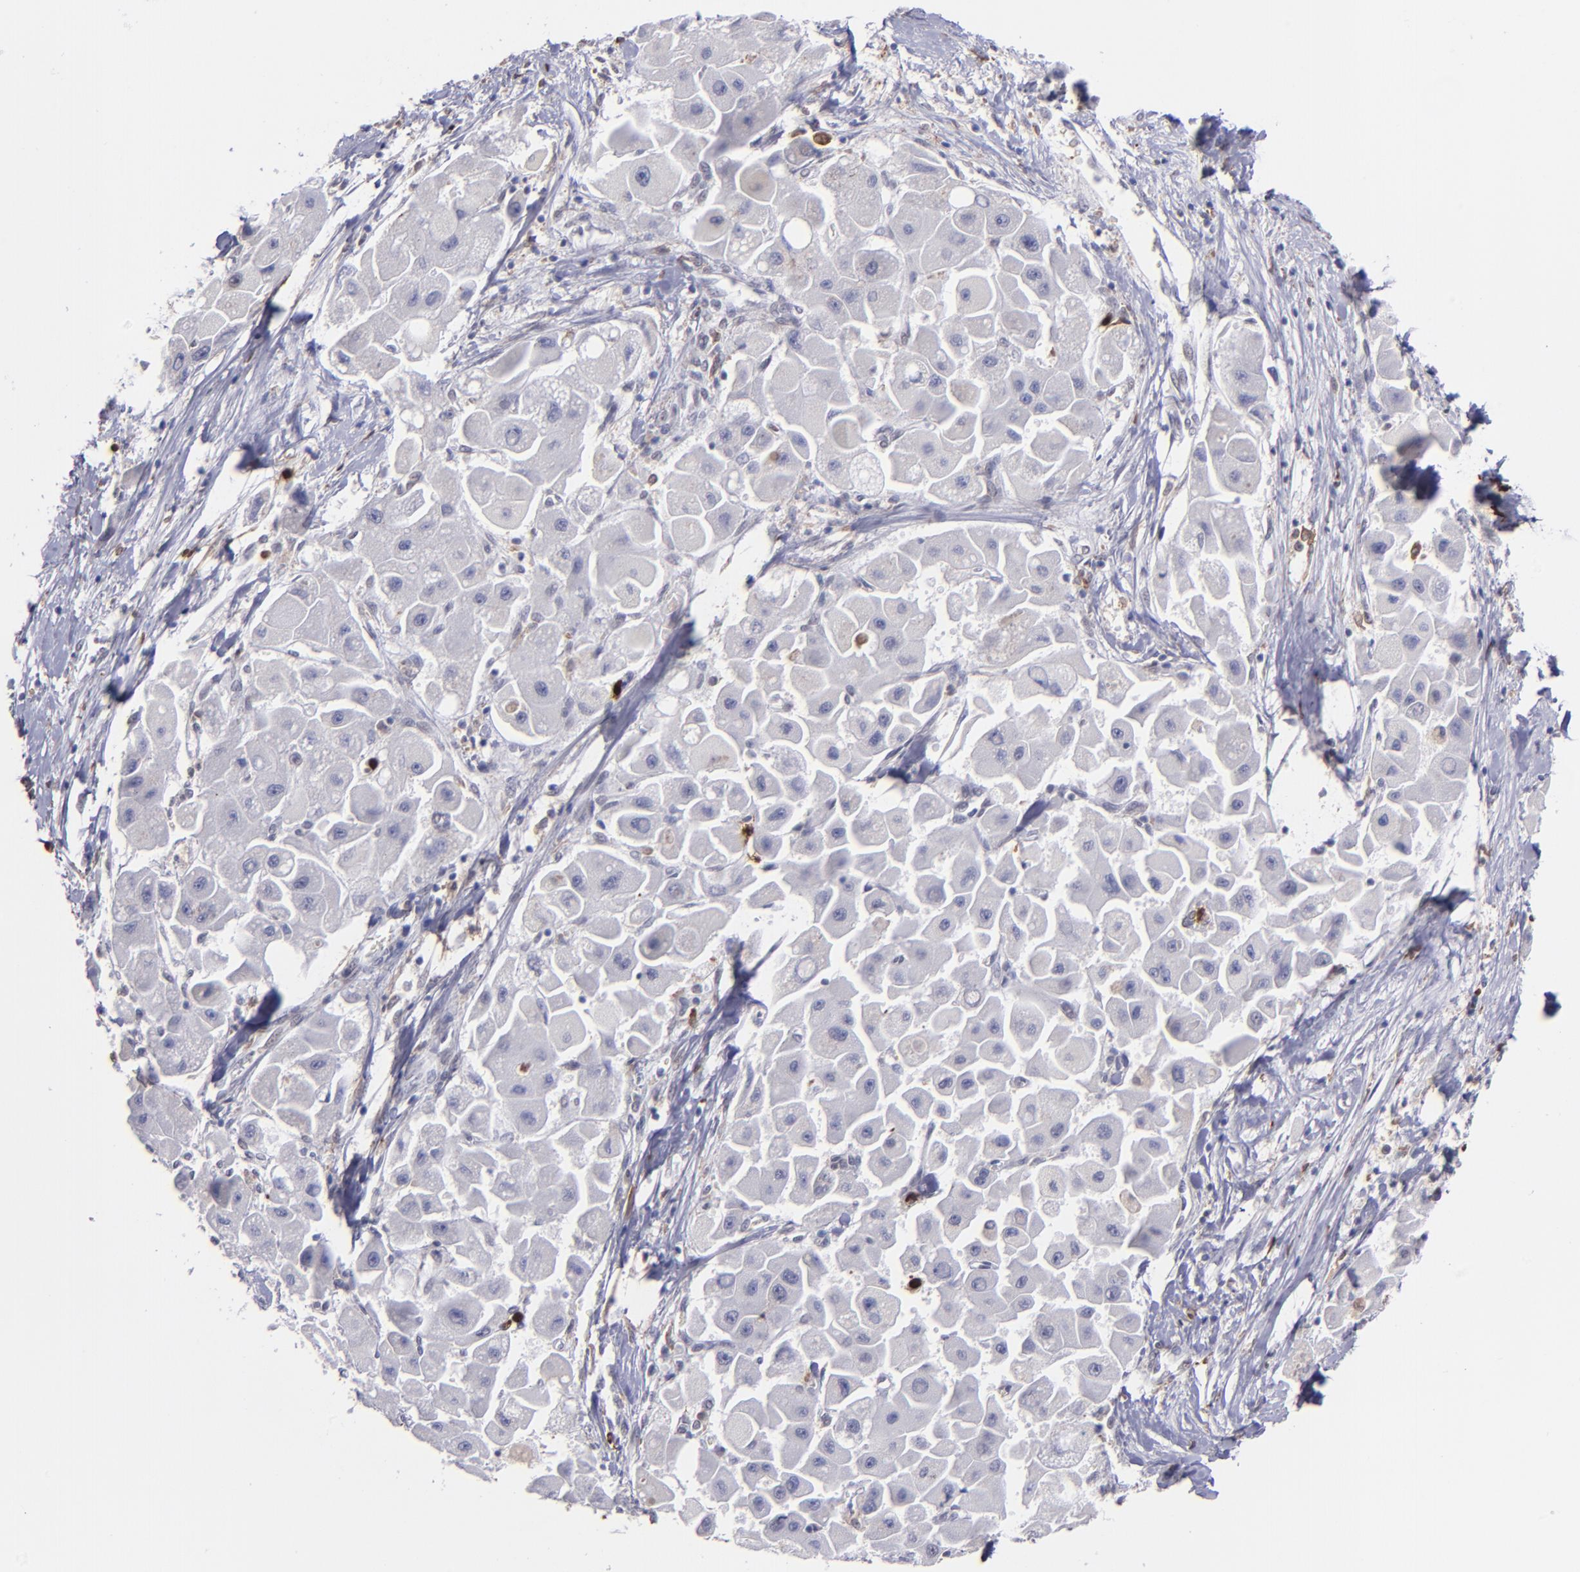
{"staining": {"intensity": "negative", "quantity": "none", "location": "none"}, "tissue": "liver cancer", "cell_type": "Tumor cells", "image_type": "cancer", "snomed": [{"axis": "morphology", "description": "Carcinoma, Hepatocellular, NOS"}, {"axis": "topography", "description": "Liver"}], "caption": "IHC of liver hepatocellular carcinoma shows no staining in tumor cells.", "gene": "NCF2", "patient": {"sex": "male", "age": 24}}